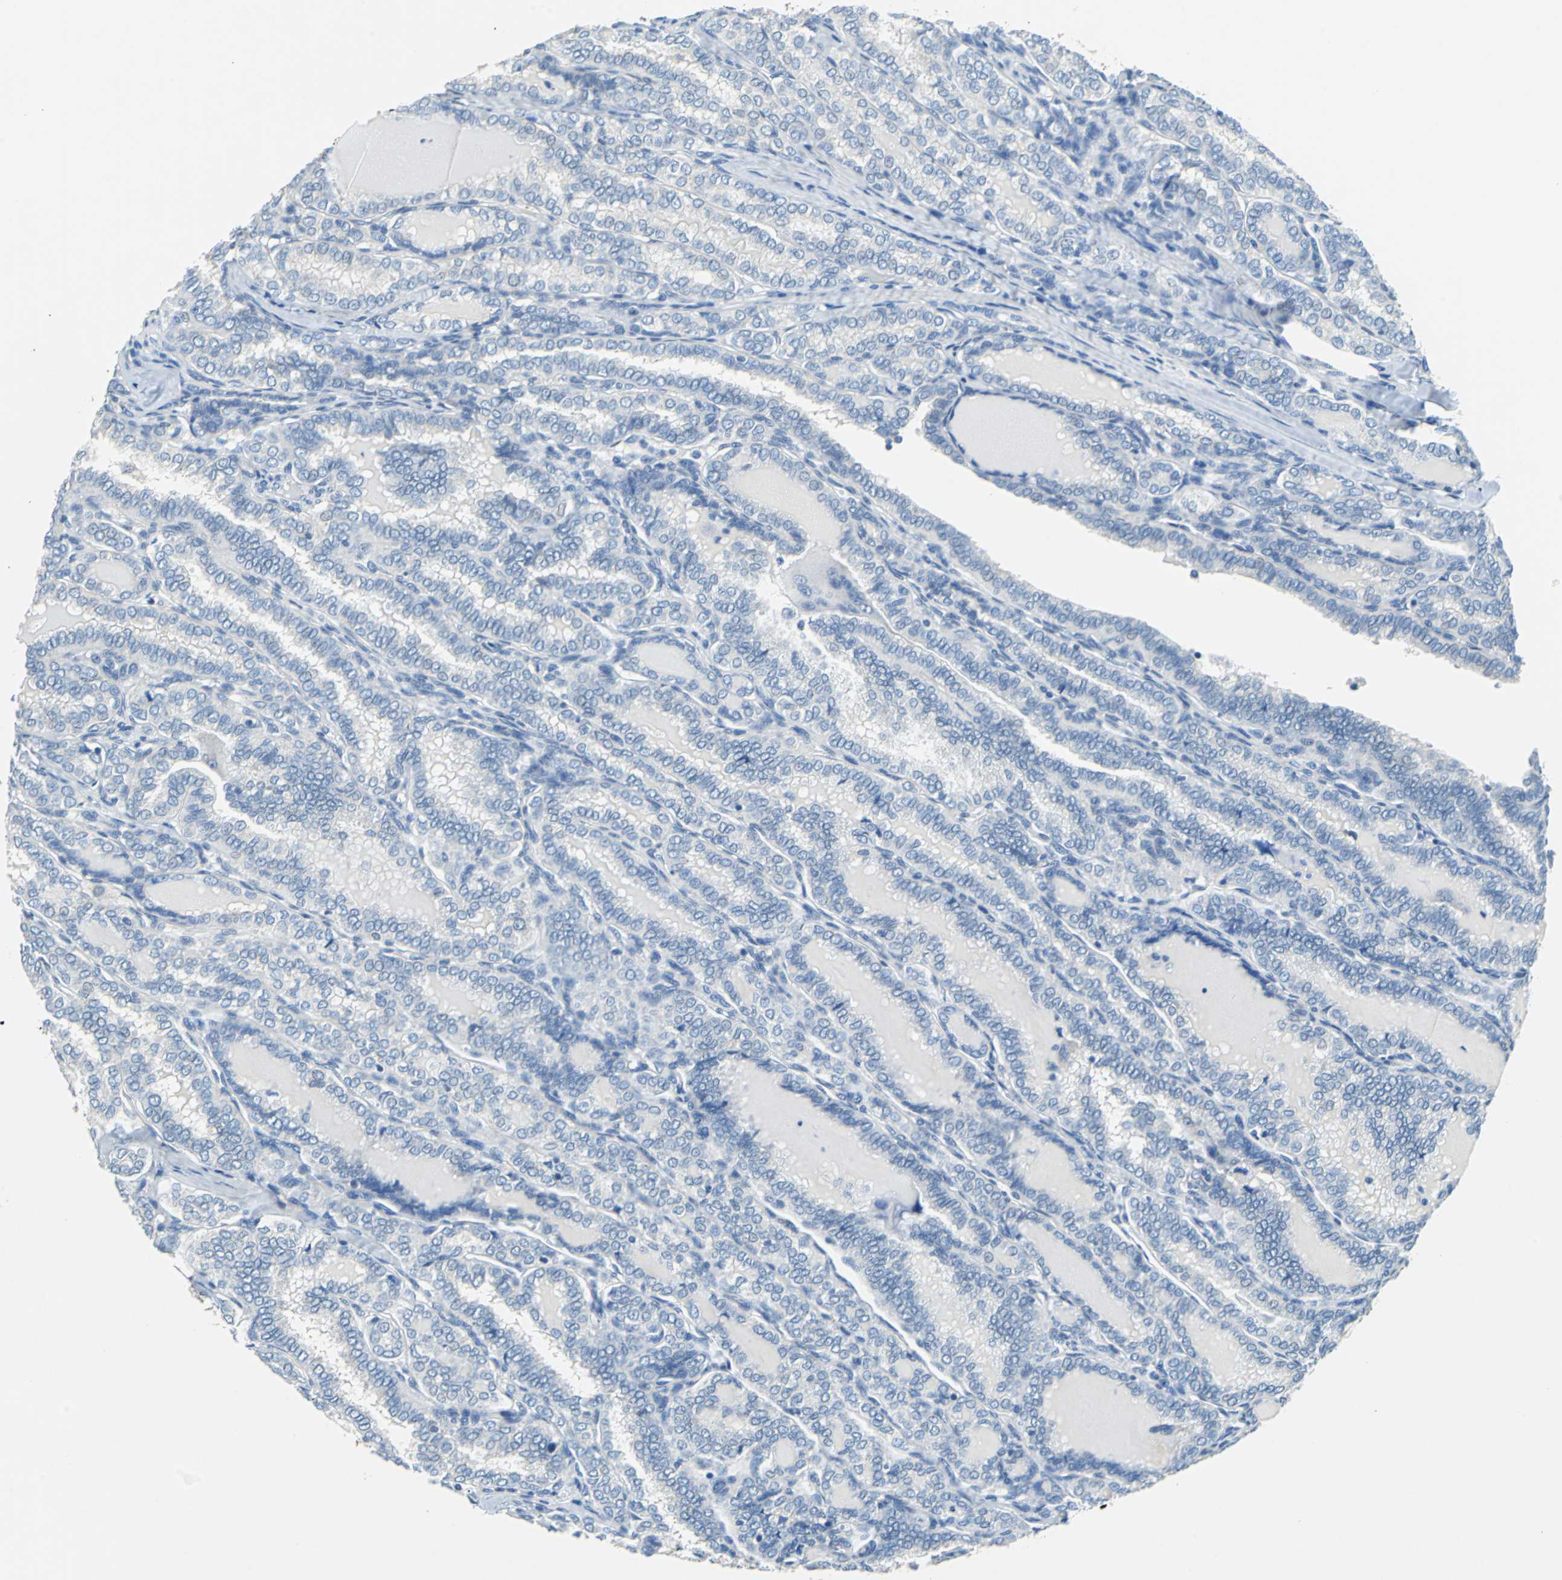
{"staining": {"intensity": "negative", "quantity": "none", "location": "none"}, "tissue": "thyroid cancer", "cell_type": "Tumor cells", "image_type": "cancer", "snomed": [{"axis": "morphology", "description": "Papillary adenocarcinoma, NOS"}, {"axis": "topography", "description": "Thyroid gland"}], "caption": "Immunohistochemistry (IHC) histopathology image of neoplastic tissue: thyroid cancer (papillary adenocarcinoma) stained with DAB displays no significant protein expression in tumor cells. (Stains: DAB IHC with hematoxylin counter stain, Microscopy: brightfield microscopy at high magnification).", "gene": "TEX264", "patient": {"sex": "female", "age": 30}}